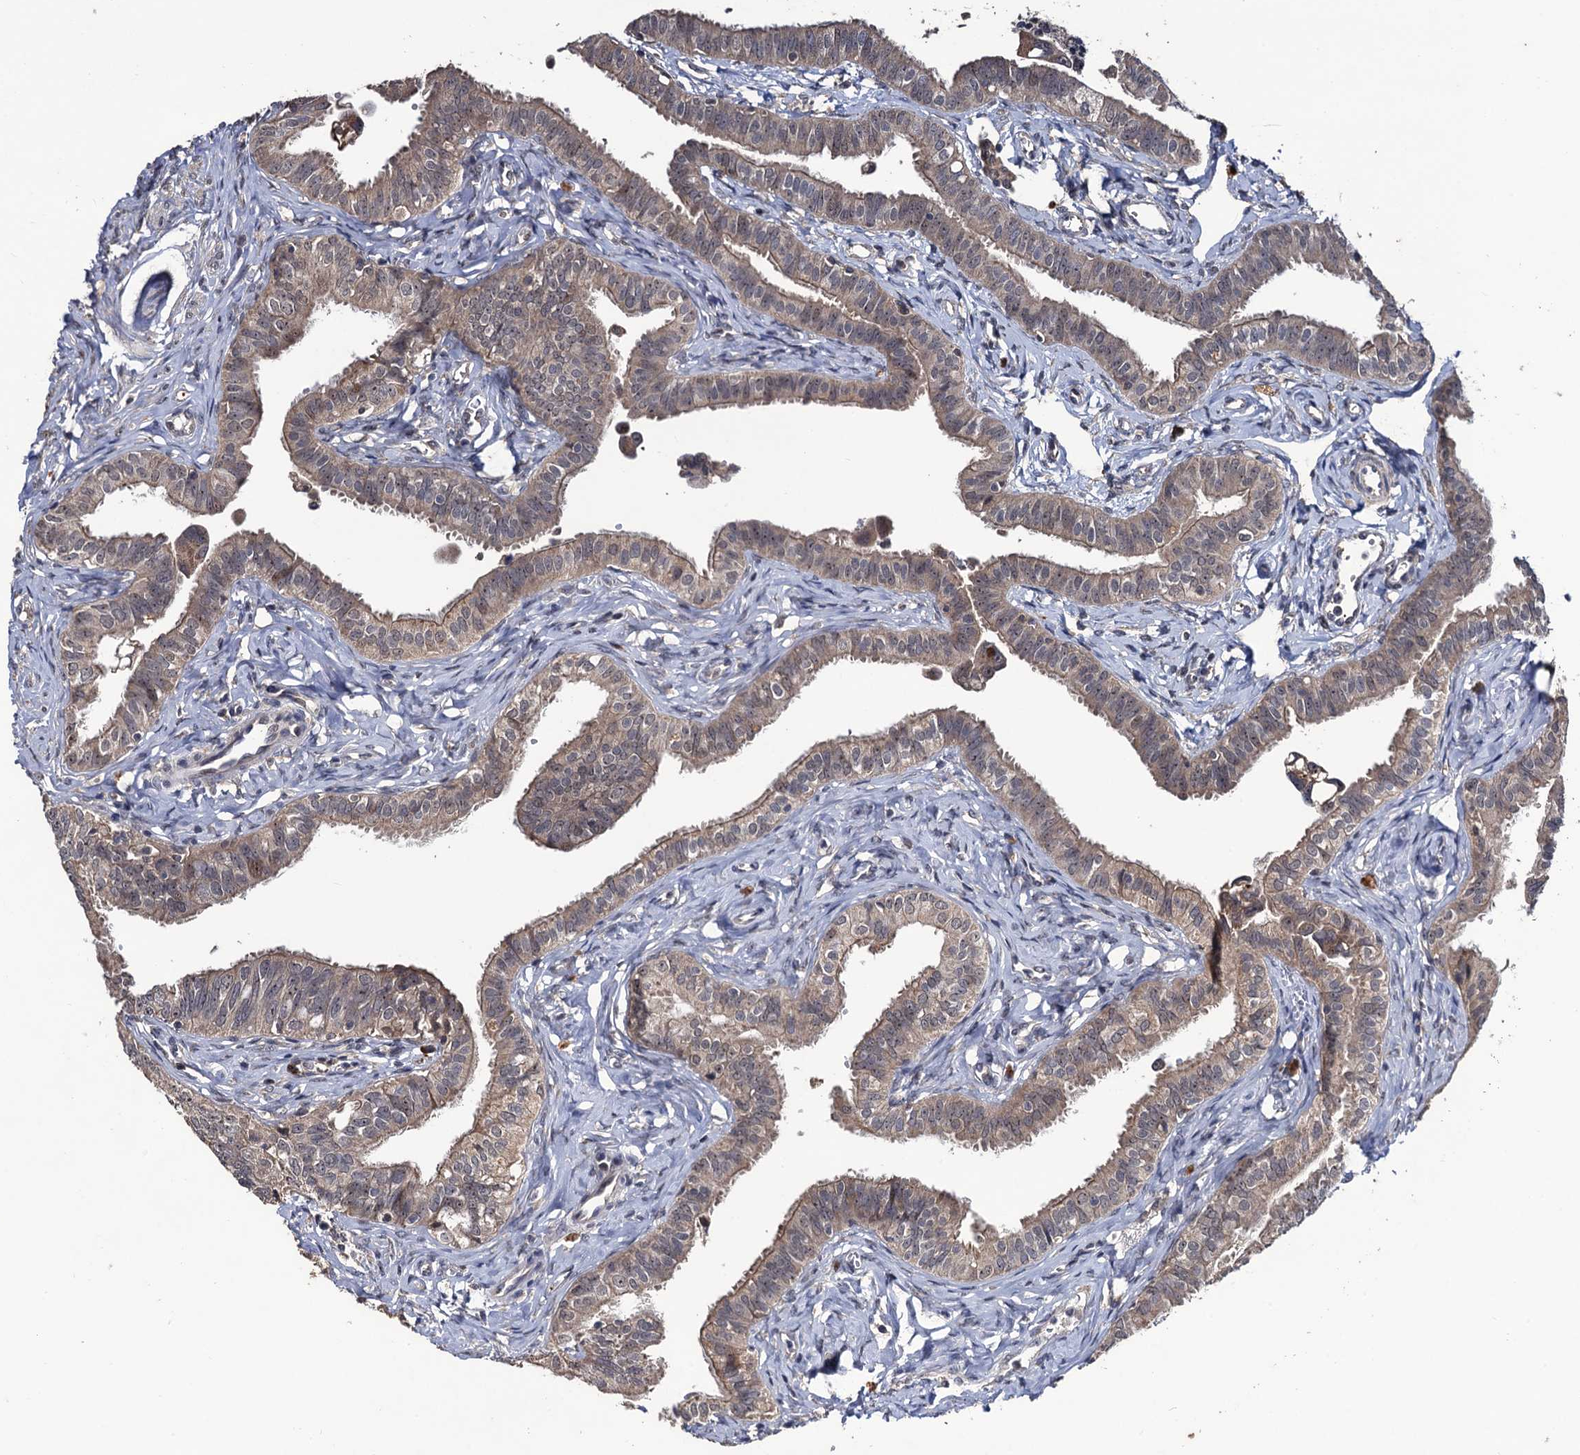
{"staining": {"intensity": "weak", "quantity": ">75%", "location": "cytoplasmic/membranous"}, "tissue": "fallopian tube", "cell_type": "Glandular cells", "image_type": "normal", "snomed": [{"axis": "morphology", "description": "Normal tissue, NOS"}, {"axis": "morphology", "description": "Carcinoma, NOS"}, {"axis": "topography", "description": "Fallopian tube"}, {"axis": "topography", "description": "Ovary"}], "caption": "A brown stain shows weak cytoplasmic/membranous staining of a protein in glandular cells of normal human fallopian tube.", "gene": "LRRC63", "patient": {"sex": "female", "age": 59}}